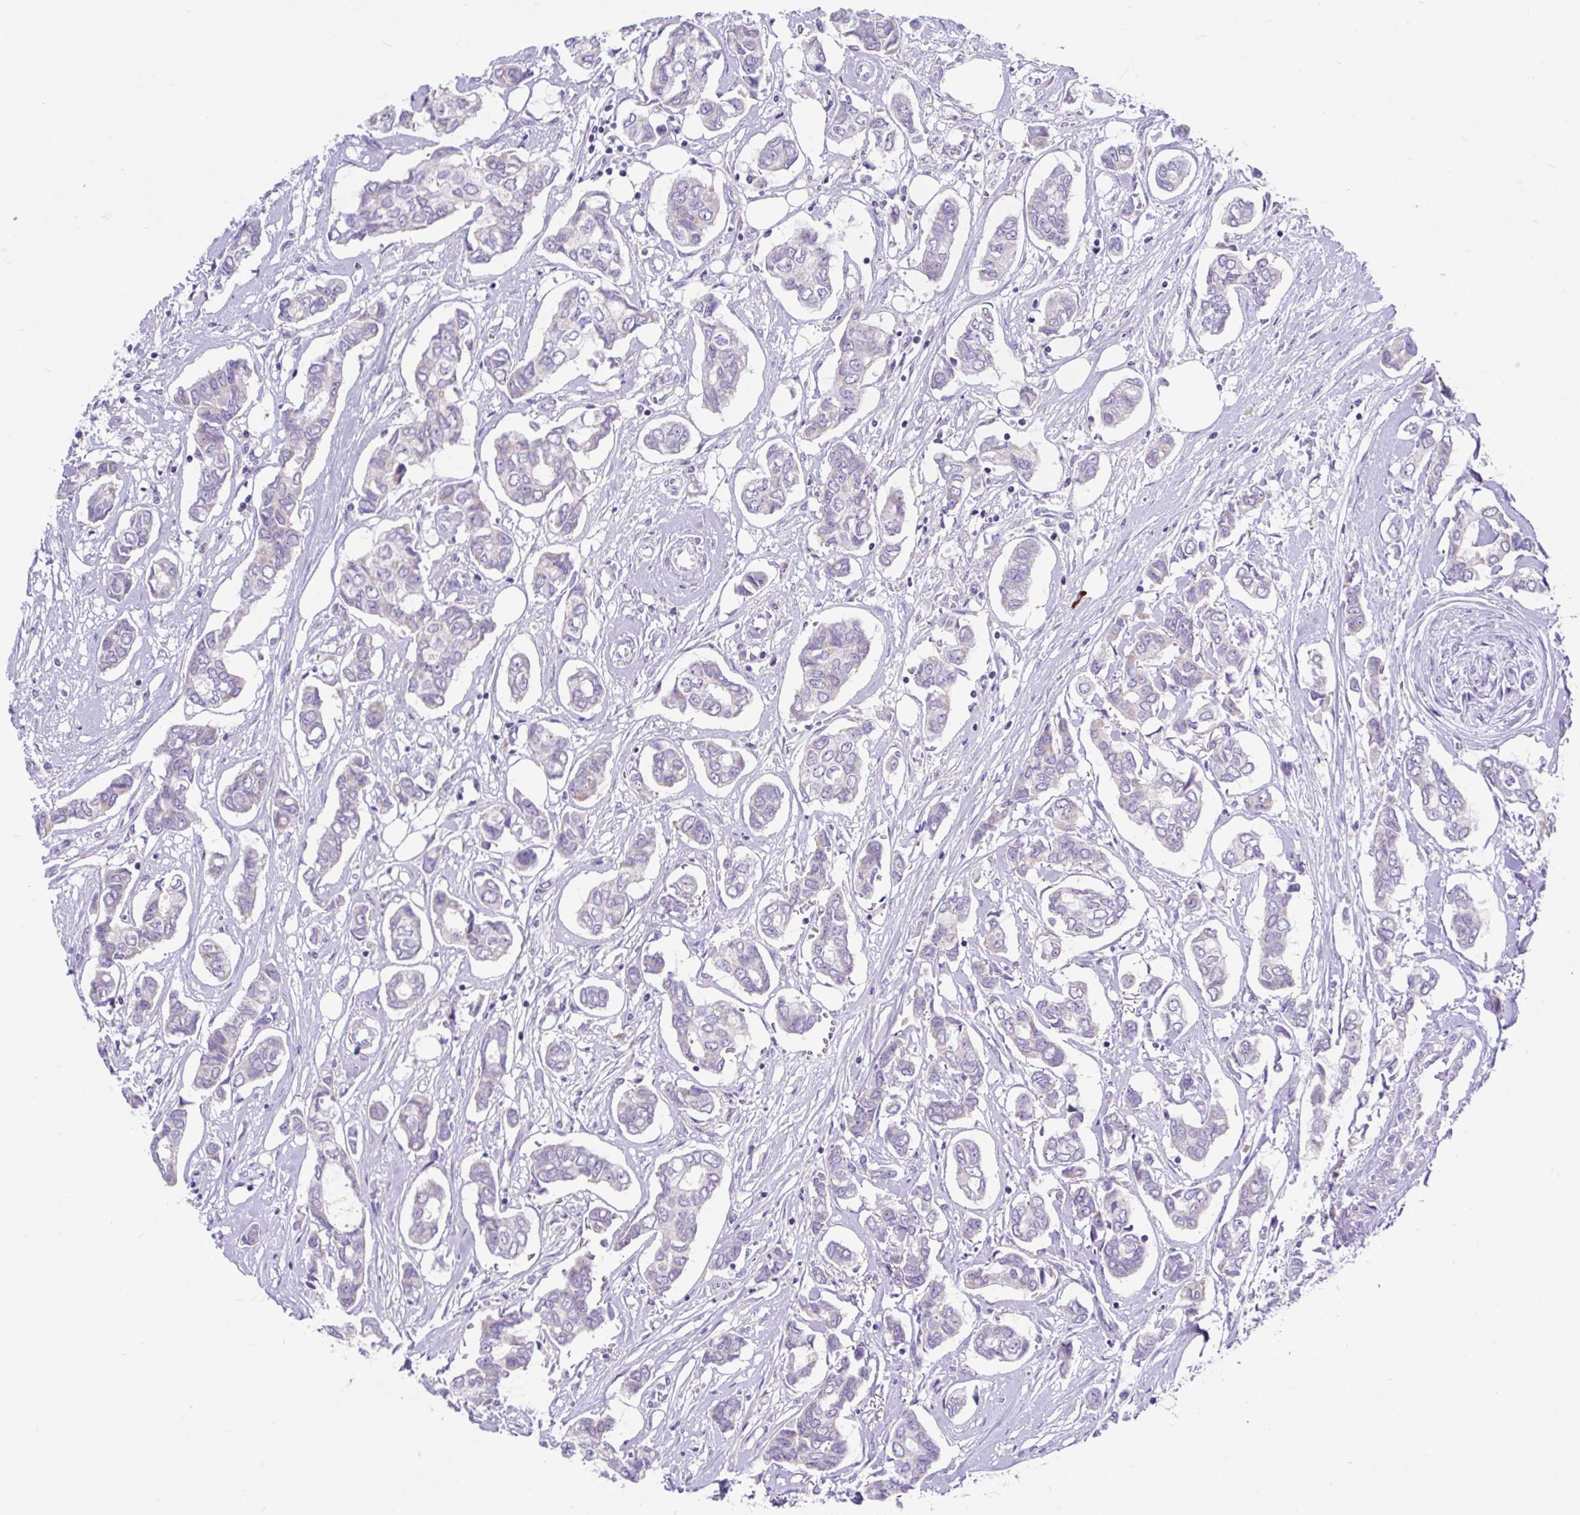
{"staining": {"intensity": "negative", "quantity": "none", "location": "none"}, "tissue": "breast cancer", "cell_type": "Tumor cells", "image_type": "cancer", "snomed": [{"axis": "morphology", "description": "Duct carcinoma"}, {"axis": "topography", "description": "Breast"}], "caption": "Immunohistochemical staining of breast cancer (invasive ductal carcinoma) demonstrates no significant positivity in tumor cells. (Brightfield microscopy of DAB IHC at high magnification).", "gene": "CCSAP", "patient": {"sex": "female", "age": 73}}